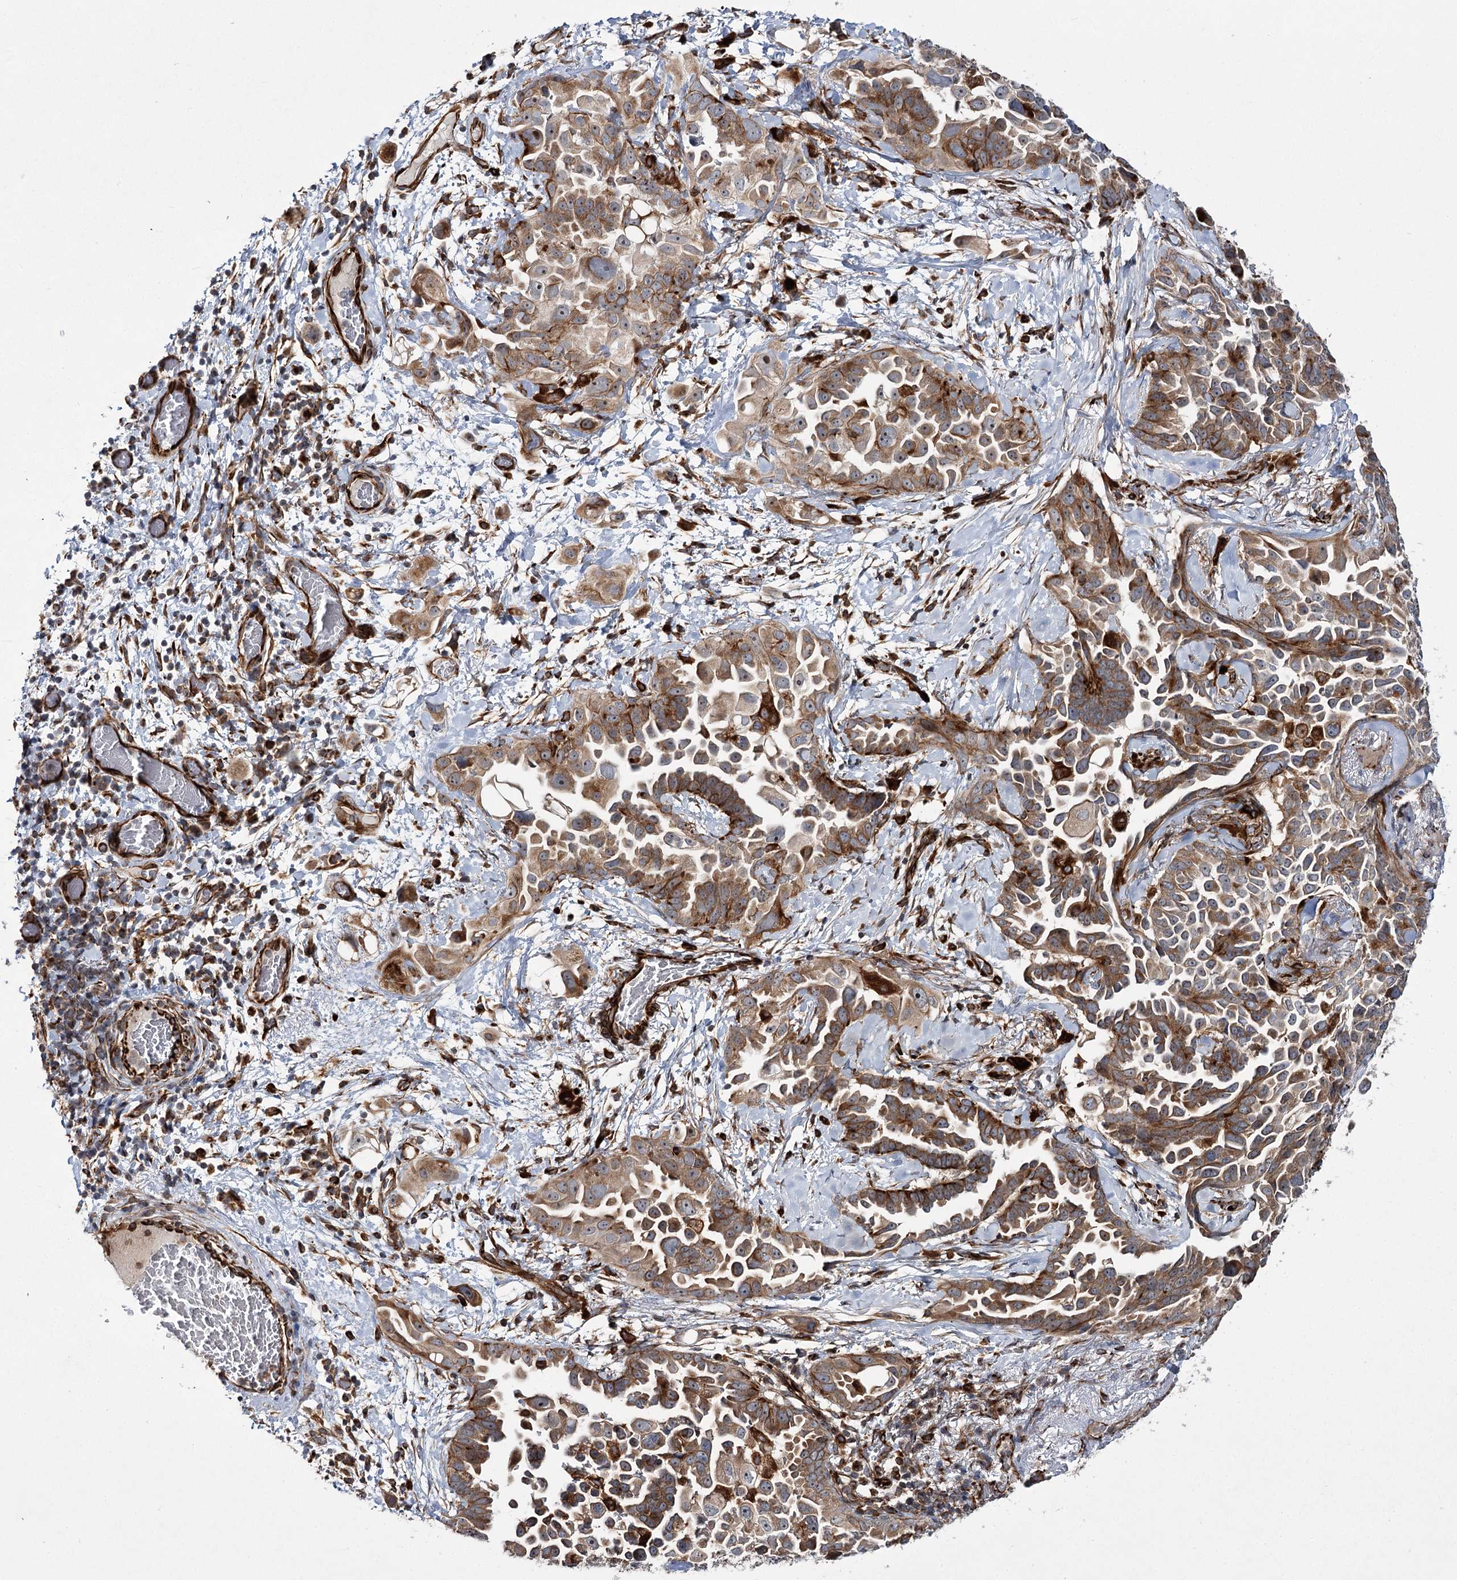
{"staining": {"intensity": "moderate", "quantity": ">75%", "location": "cytoplasmic/membranous"}, "tissue": "lung cancer", "cell_type": "Tumor cells", "image_type": "cancer", "snomed": [{"axis": "morphology", "description": "Adenocarcinoma, NOS"}, {"axis": "topography", "description": "Lung"}], "caption": "IHC histopathology image of neoplastic tissue: human lung adenocarcinoma stained using IHC shows medium levels of moderate protein expression localized specifically in the cytoplasmic/membranous of tumor cells, appearing as a cytoplasmic/membranous brown color.", "gene": "DPEP2", "patient": {"sex": "female", "age": 67}}